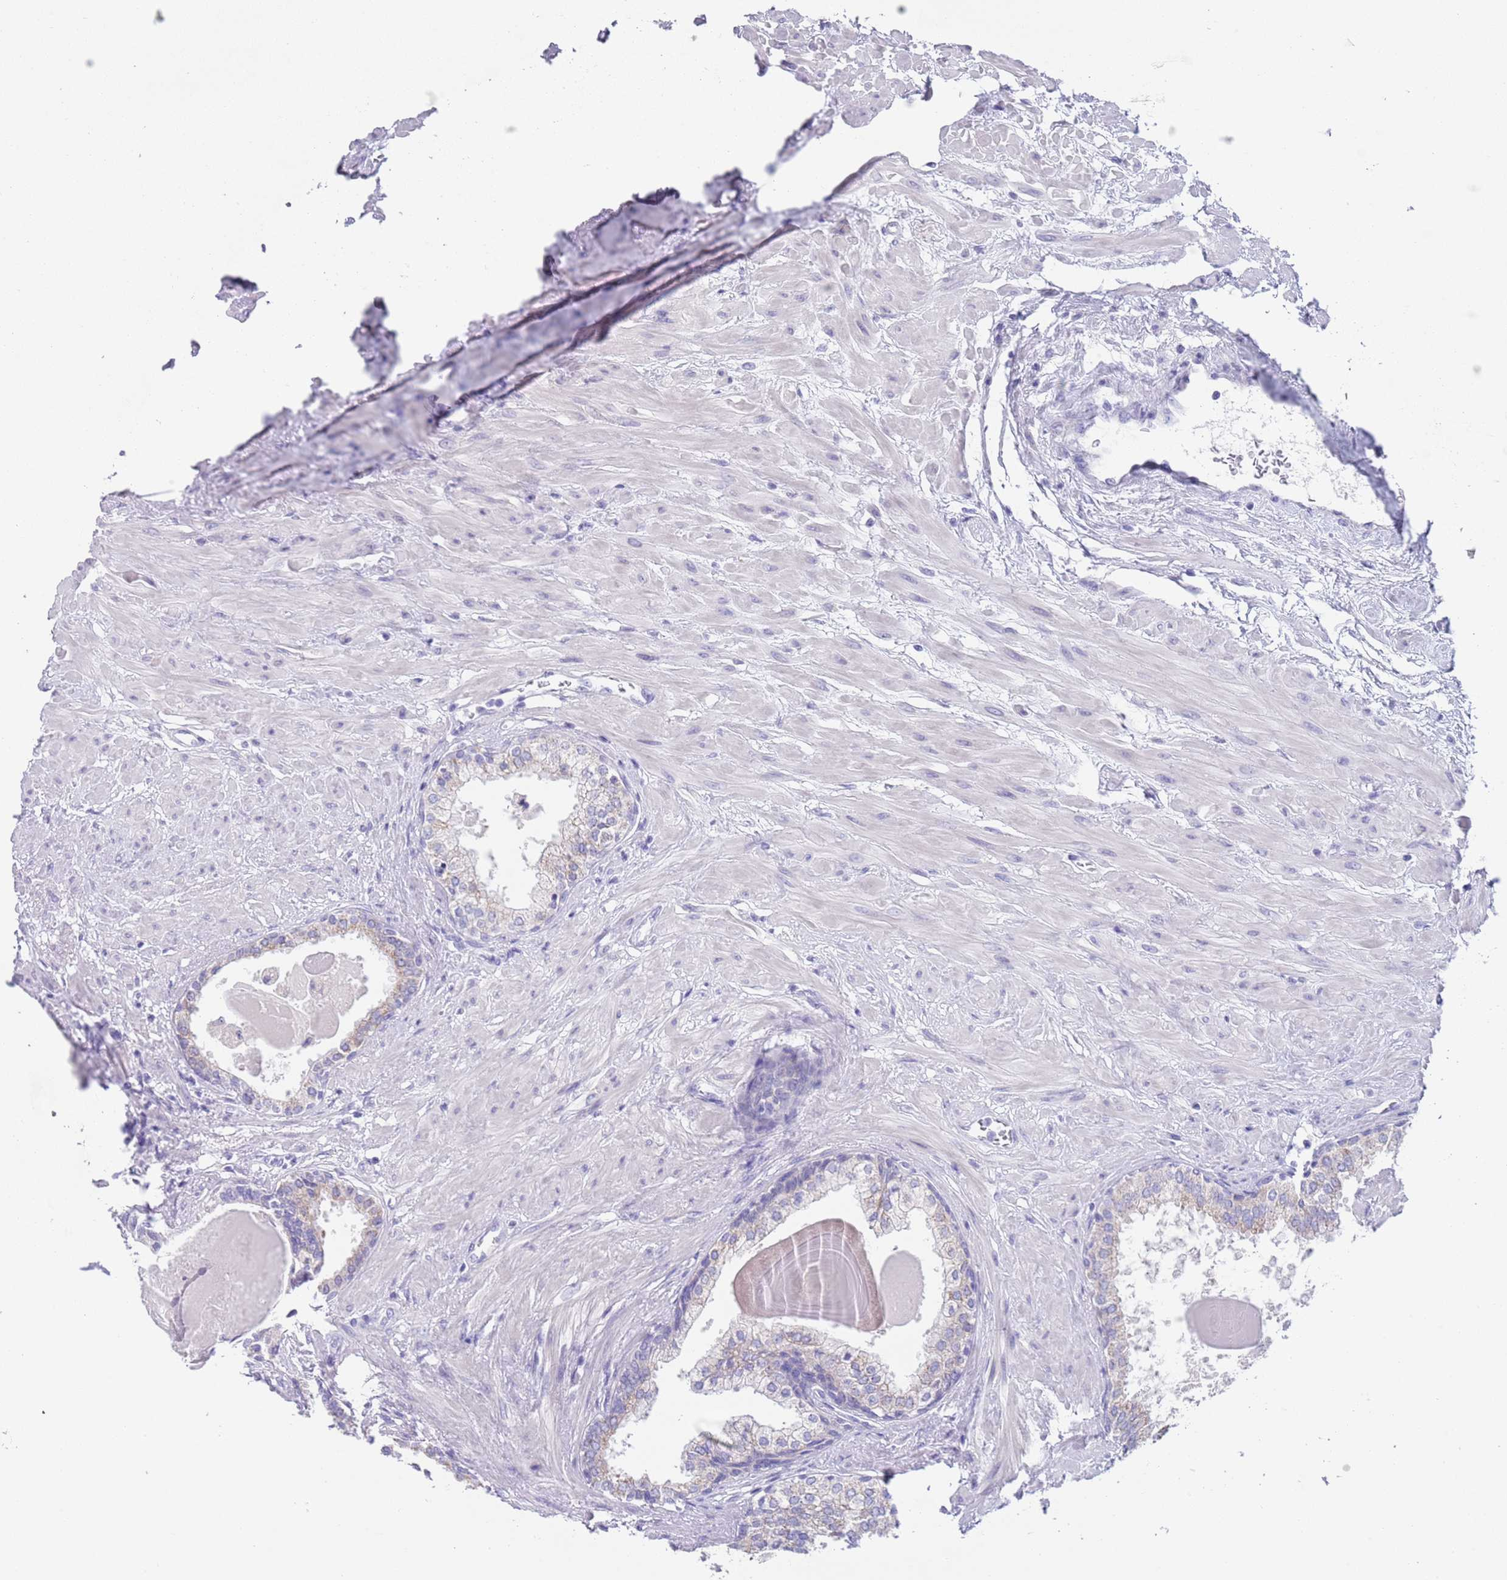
{"staining": {"intensity": "weak", "quantity": "<25%", "location": "cytoplasmic/membranous"}, "tissue": "prostate", "cell_type": "Glandular cells", "image_type": "normal", "snomed": [{"axis": "morphology", "description": "Normal tissue, NOS"}, {"axis": "topography", "description": "Prostate"}], "caption": "DAB (3,3'-diaminobenzidine) immunohistochemical staining of normal human prostate shows no significant positivity in glandular cells. (DAB (3,3'-diaminobenzidine) IHC visualized using brightfield microscopy, high magnification).", "gene": "SPIRE2", "patient": {"sex": "male", "age": 57}}